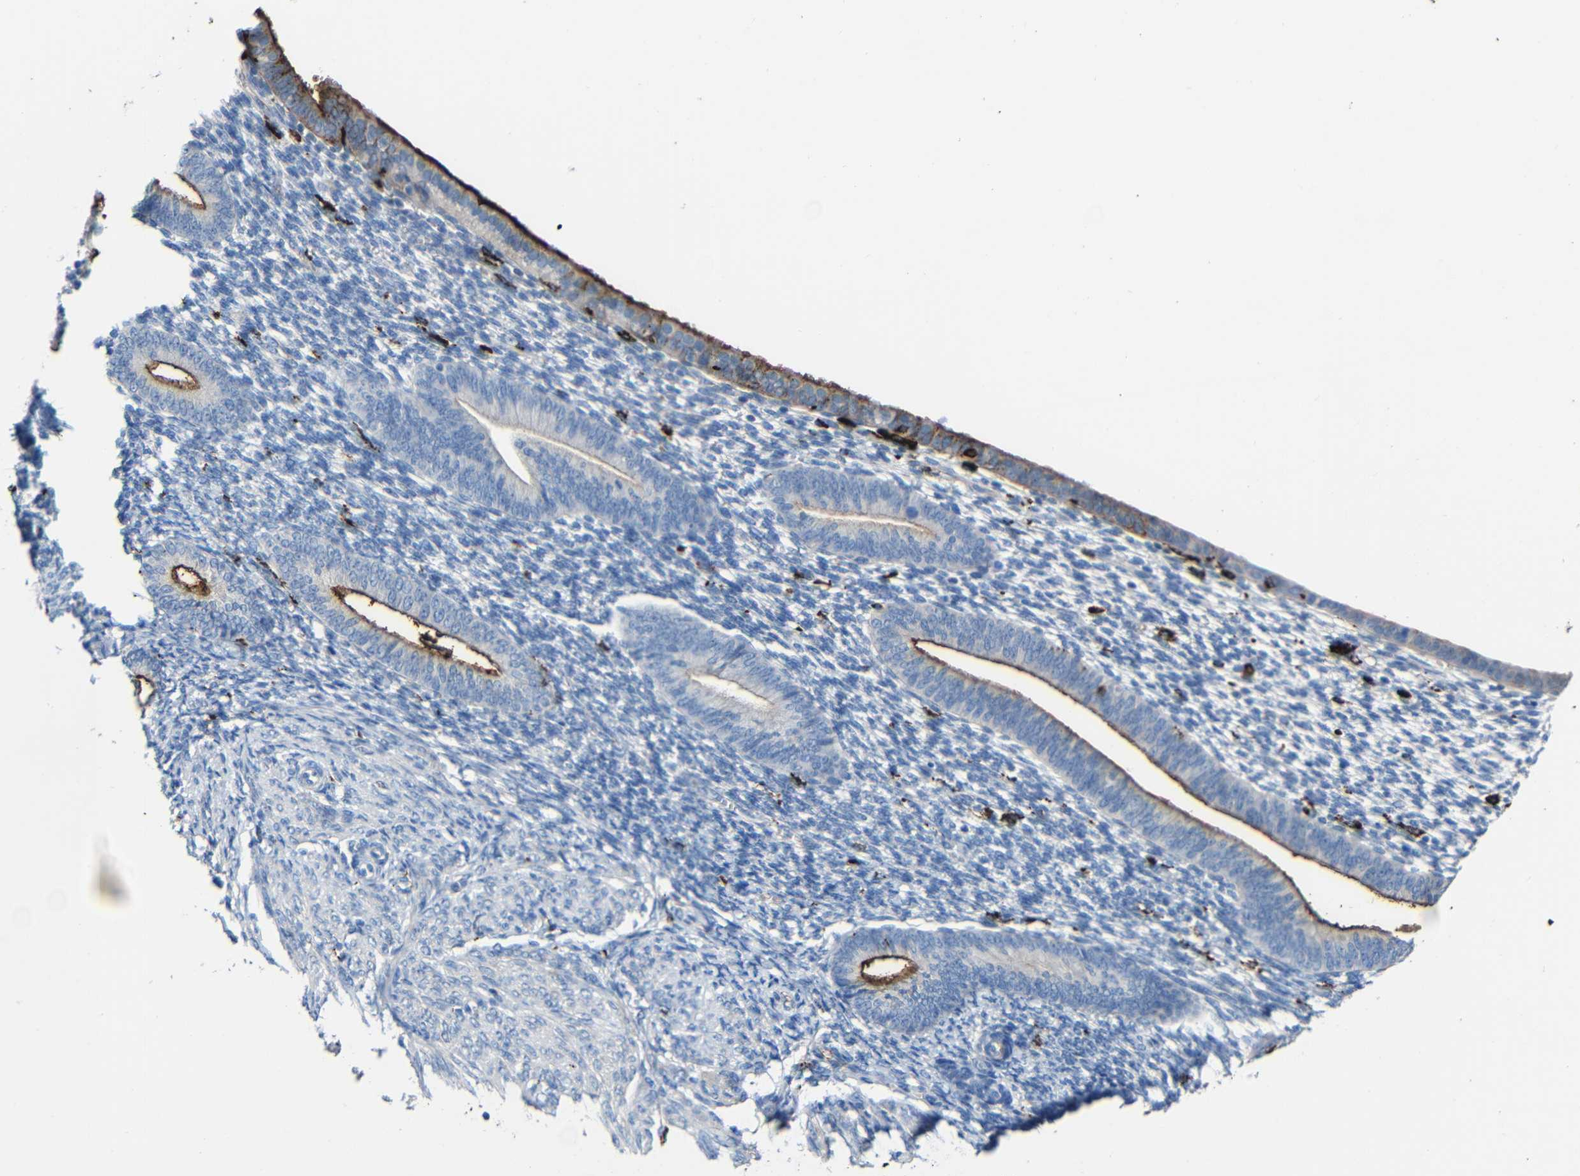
{"staining": {"intensity": "strong", "quantity": "<25%", "location": "cytoplasmic/membranous"}, "tissue": "endometrium", "cell_type": "Cells in endometrial stroma", "image_type": "normal", "snomed": [{"axis": "morphology", "description": "Normal tissue, NOS"}, {"axis": "topography", "description": "Endometrium"}], "caption": "Protein staining reveals strong cytoplasmic/membranous positivity in approximately <25% of cells in endometrial stroma in benign endometrium. (brown staining indicates protein expression, while blue staining denotes nuclei).", "gene": "HLA", "patient": {"sex": "female", "age": 57}}